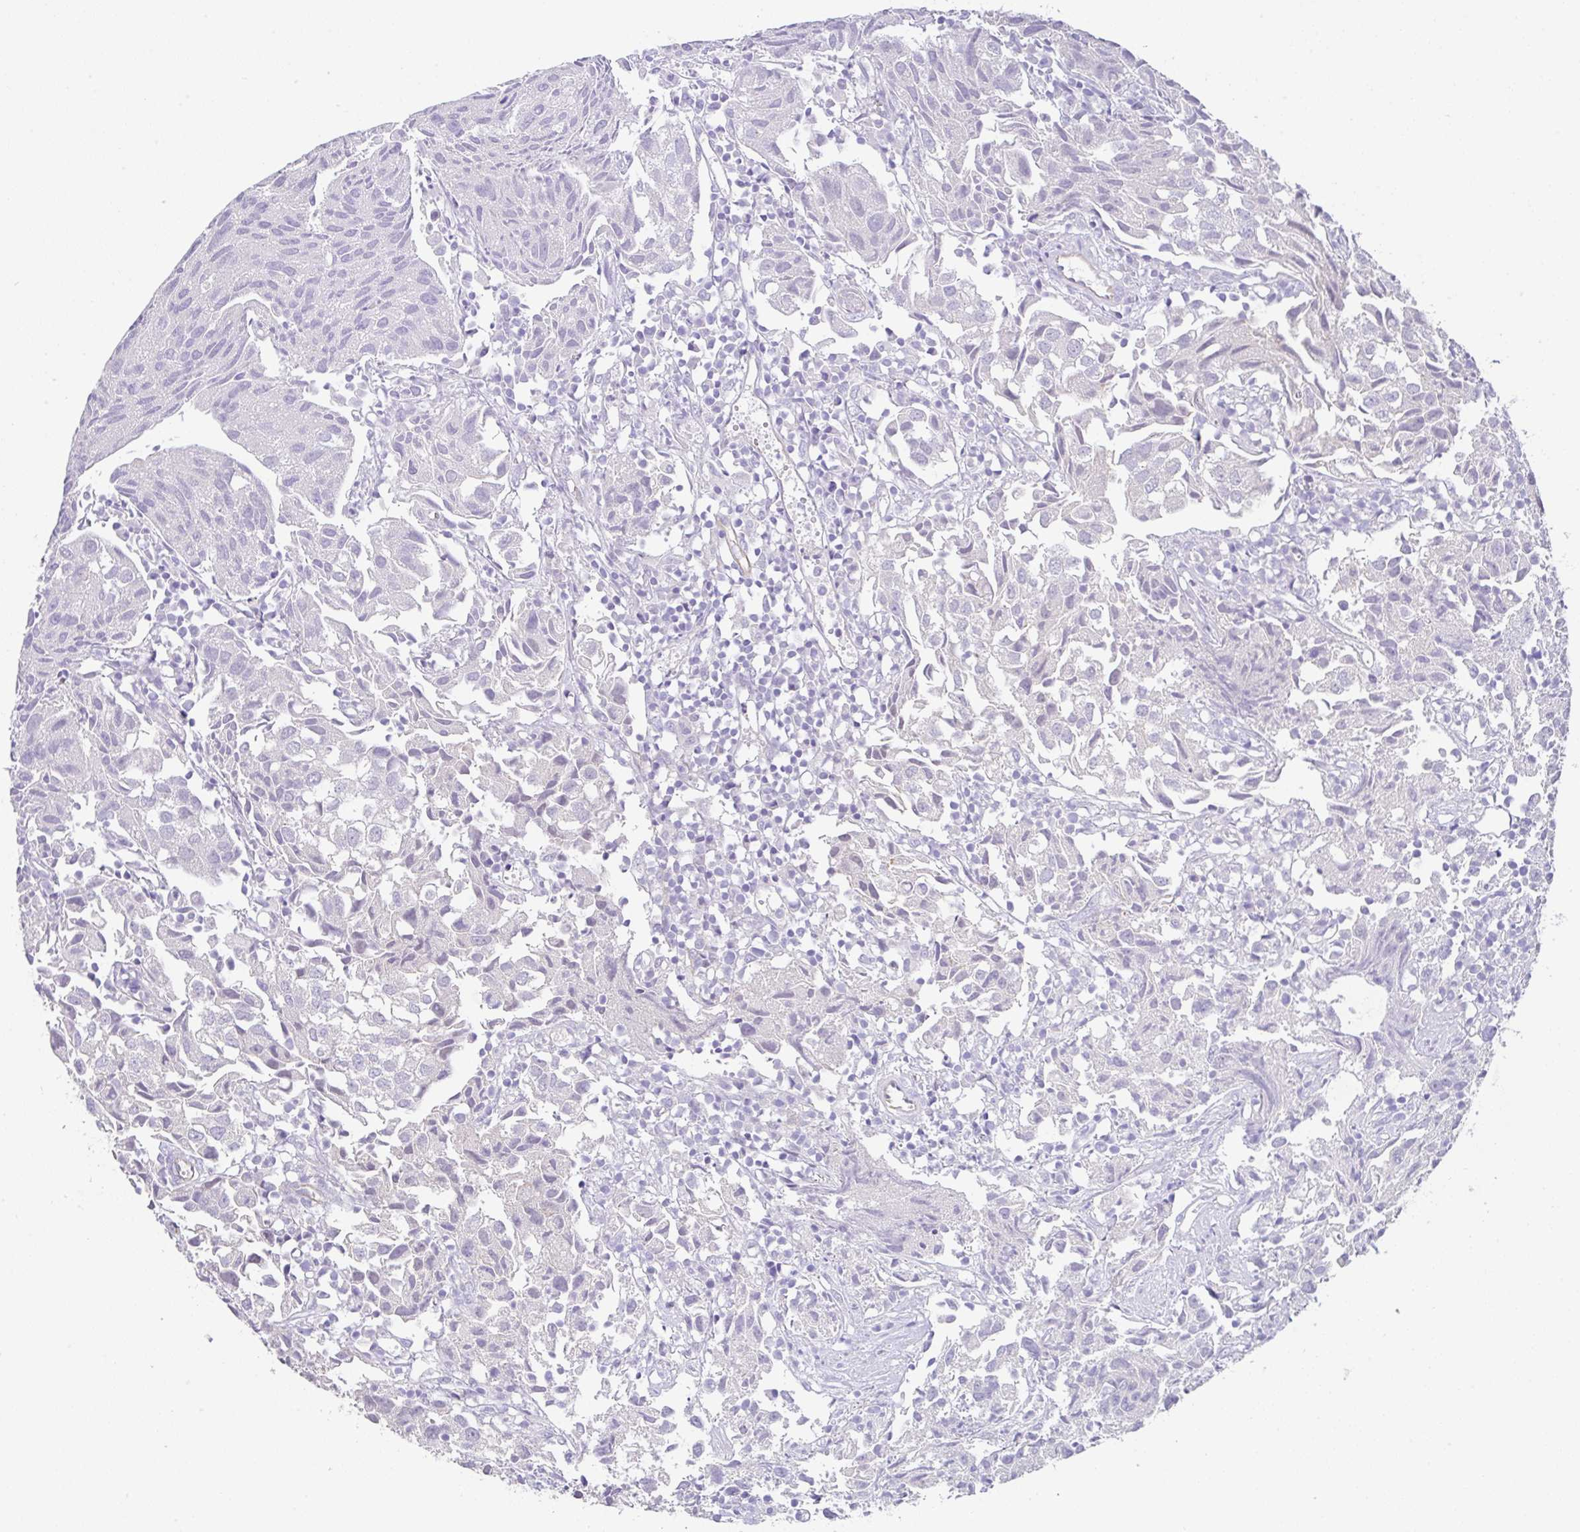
{"staining": {"intensity": "negative", "quantity": "none", "location": "none"}, "tissue": "urothelial cancer", "cell_type": "Tumor cells", "image_type": "cancer", "snomed": [{"axis": "morphology", "description": "Urothelial carcinoma, High grade"}, {"axis": "topography", "description": "Urinary bladder"}], "caption": "Protein analysis of high-grade urothelial carcinoma displays no significant staining in tumor cells.", "gene": "CGNL1", "patient": {"sex": "female", "age": 75}}